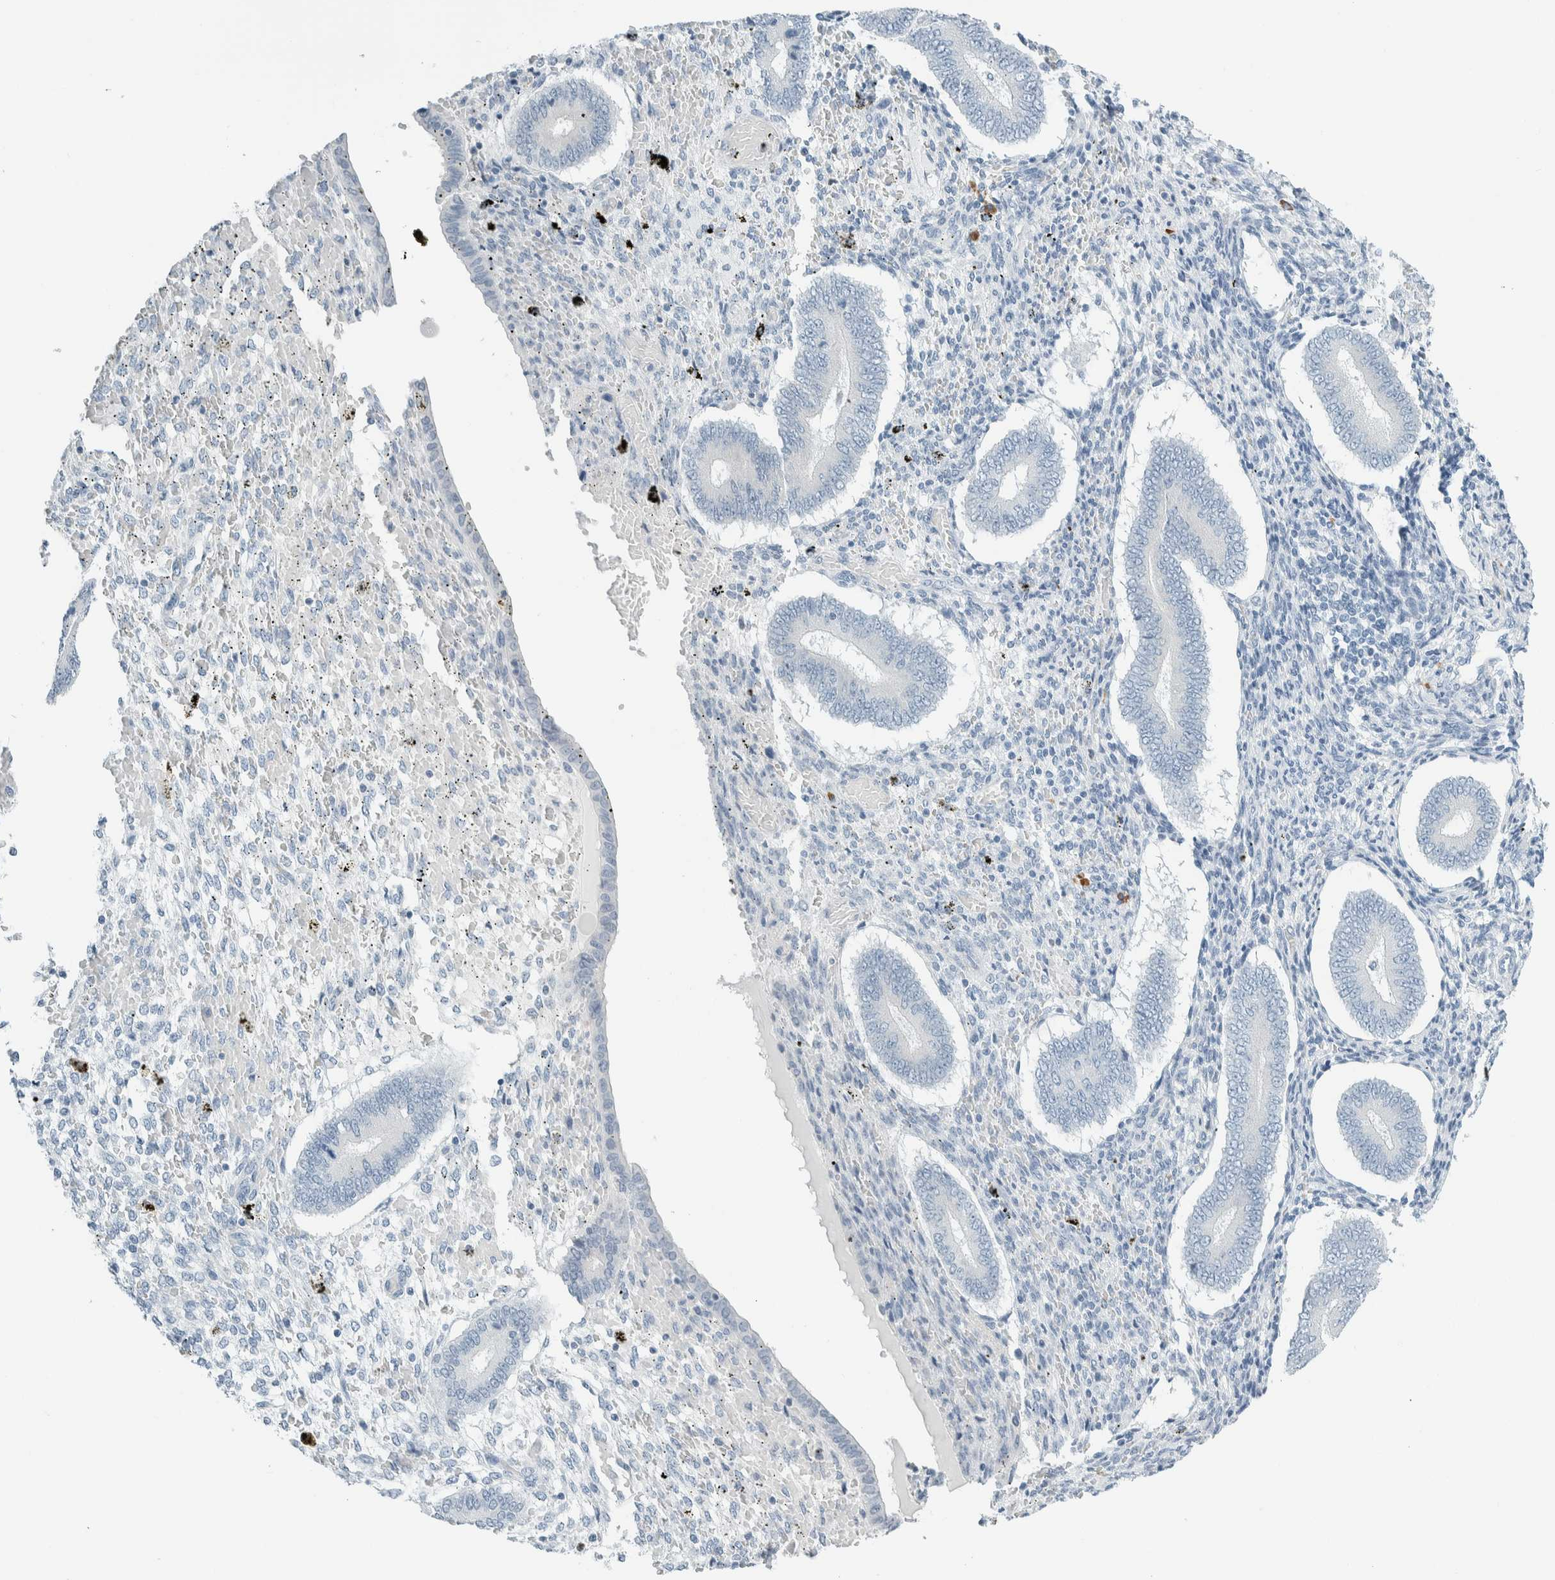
{"staining": {"intensity": "negative", "quantity": "none", "location": "none"}, "tissue": "endometrium", "cell_type": "Cells in endometrial stroma", "image_type": "normal", "snomed": [{"axis": "morphology", "description": "Normal tissue, NOS"}, {"axis": "topography", "description": "Endometrium"}], "caption": "Cells in endometrial stroma are negative for protein expression in normal human endometrium.", "gene": "ARHGAP27", "patient": {"sex": "female", "age": 42}}